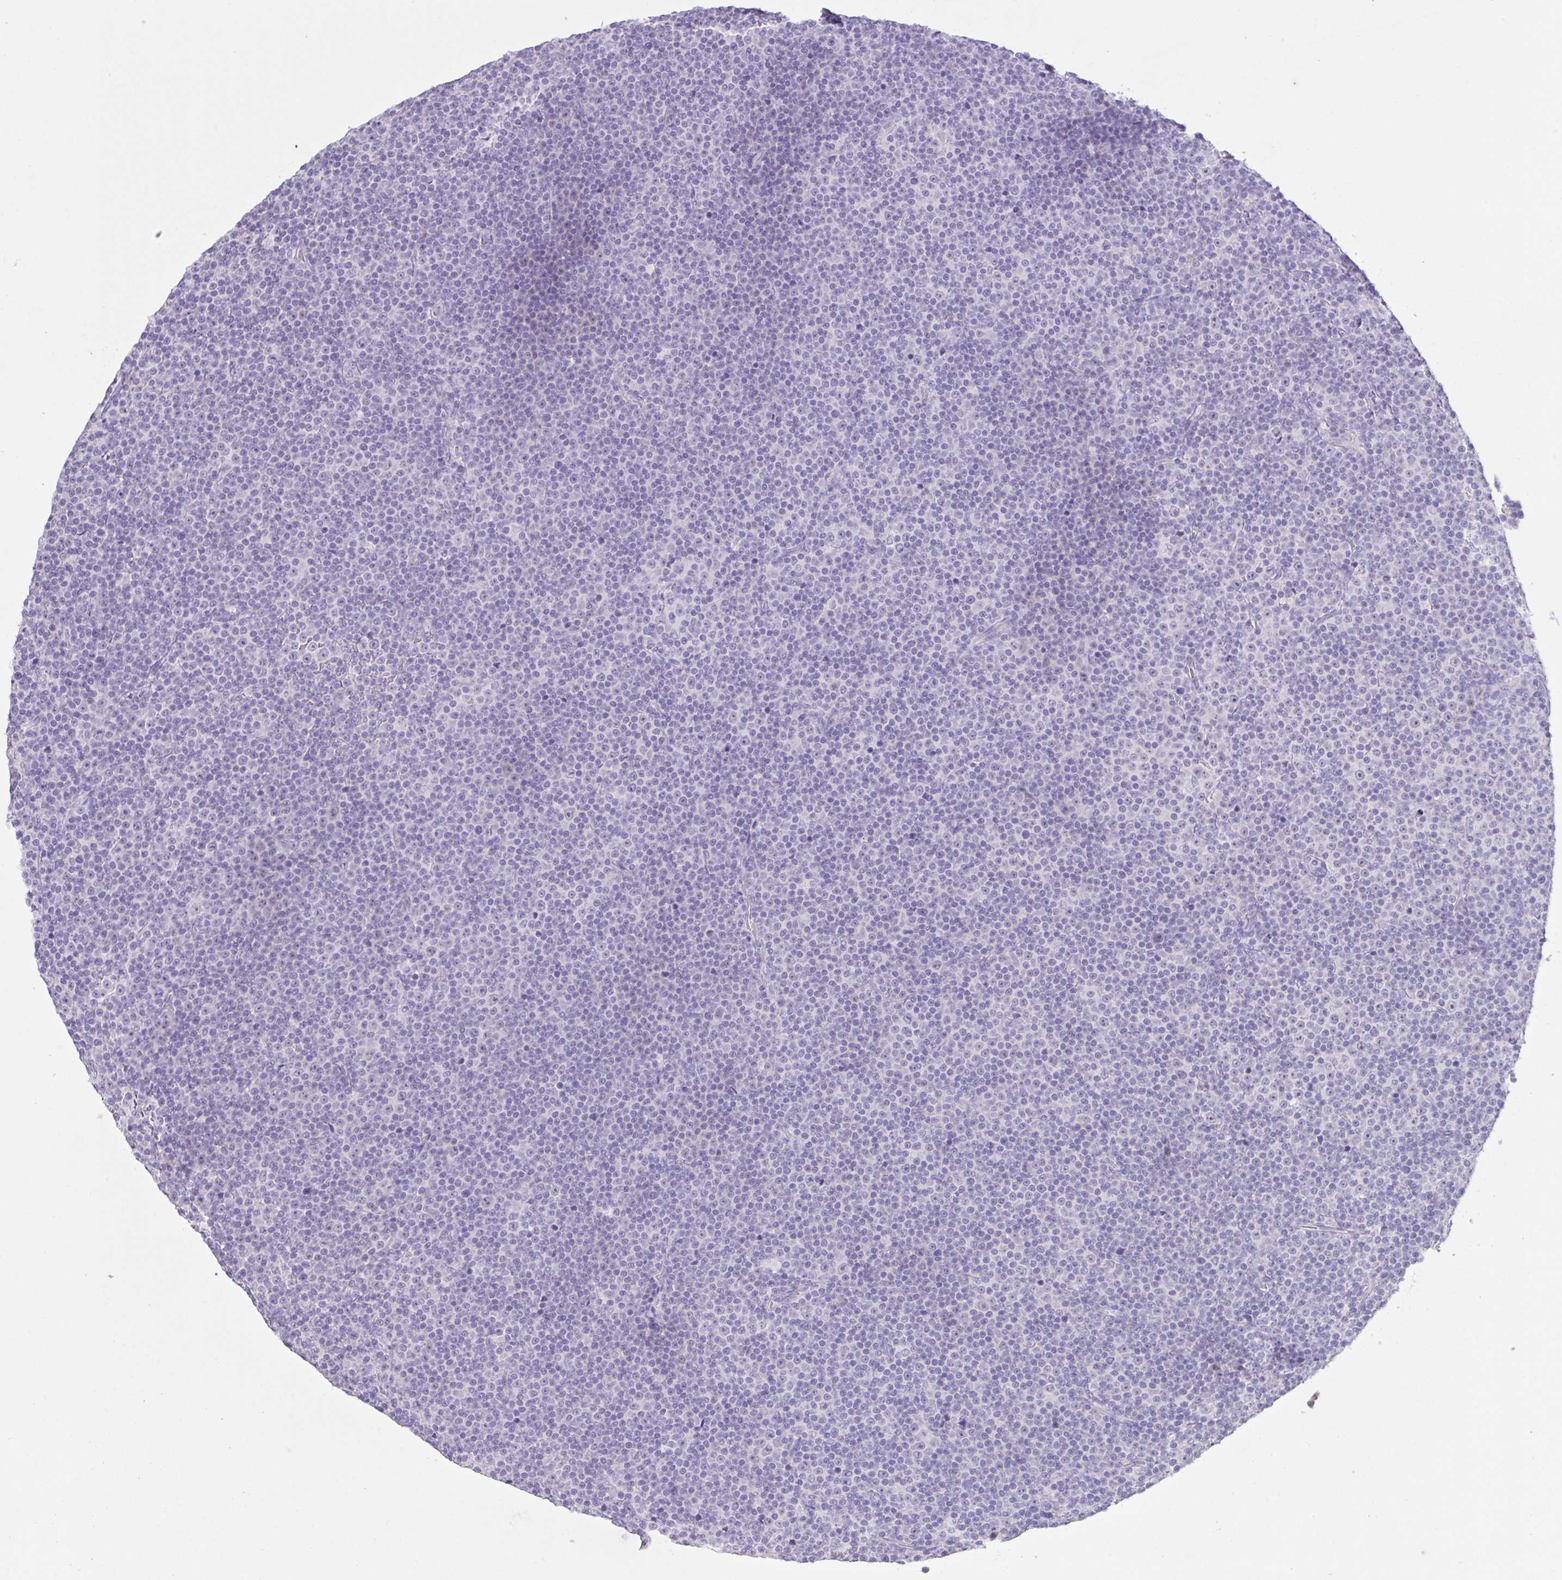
{"staining": {"intensity": "negative", "quantity": "none", "location": "none"}, "tissue": "lymphoma", "cell_type": "Tumor cells", "image_type": "cancer", "snomed": [{"axis": "morphology", "description": "Malignant lymphoma, non-Hodgkin's type, Low grade"}, {"axis": "topography", "description": "Lymph node"}], "caption": "The histopathology image demonstrates no staining of tumor cells in lymphoma.", "gene": "CST11", "patient": {"sex": "female", "age": 67}}